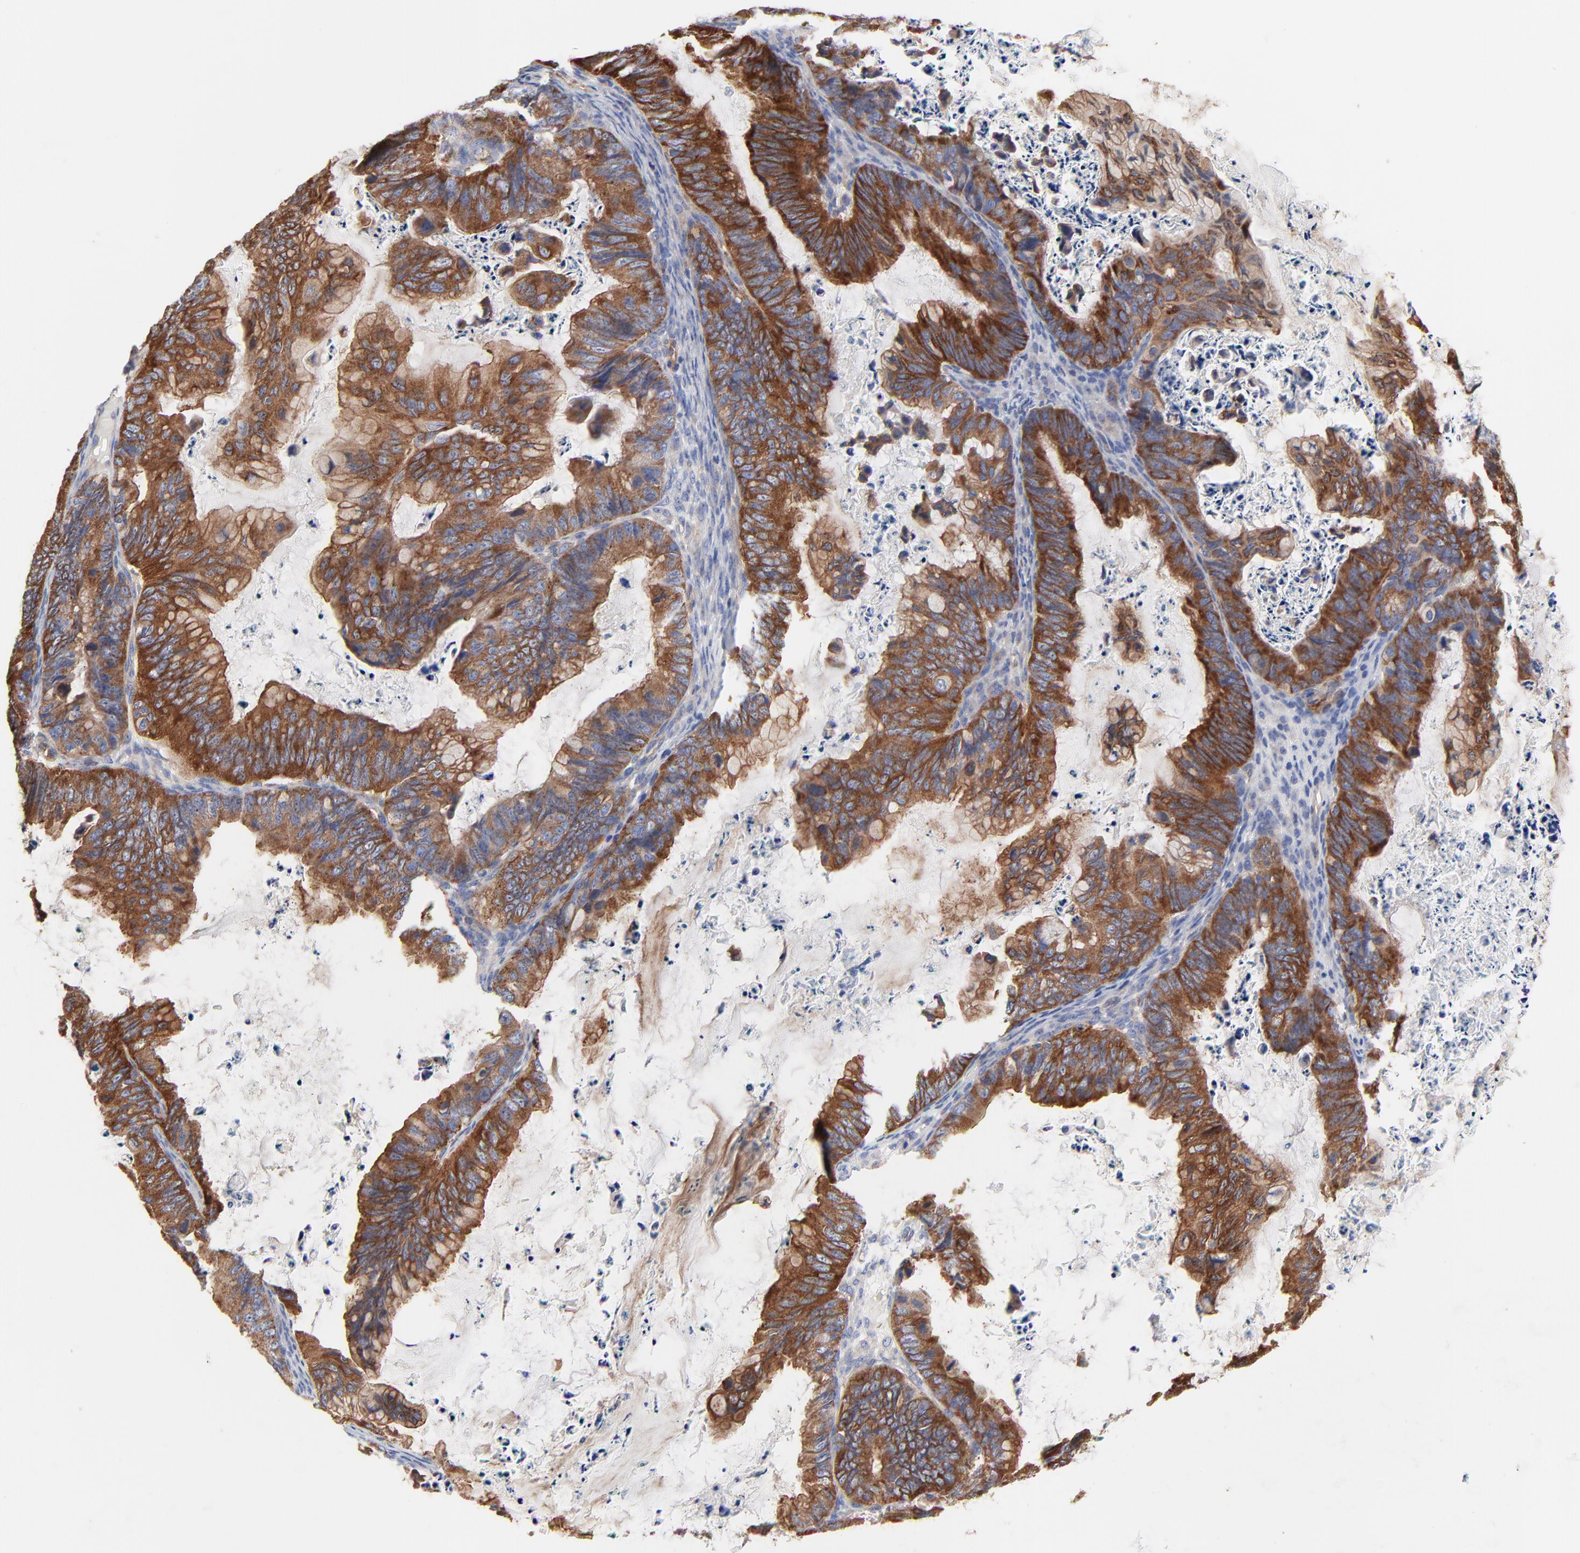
{"staining": {"intensity": "strong", "quantity": ">75%", "location": "cytoplasmic/membranous"}, "tissue": "ovarian cancer", "cell_type": "Tumor cells", "image_type": "cancer", "snomed": [{"axis": "morphology", "description": "Cystadenocarcinoma, mucinous, NOS"}, {"axis": "topography", "description": "Ovary"}], "caption": "High-magnification brightfield microscopy of ovarian cancer stained with DAB (3,3'-diaminobenzidine) (brown) and counterstained with hematoxylin (blue). tumor cells exhibit strong cytoplasmic/membranous positivity is appreciated in approximately>75% of cells.", "gene": "CD2AP", "patient": {"sex": "female", "age": 36}}